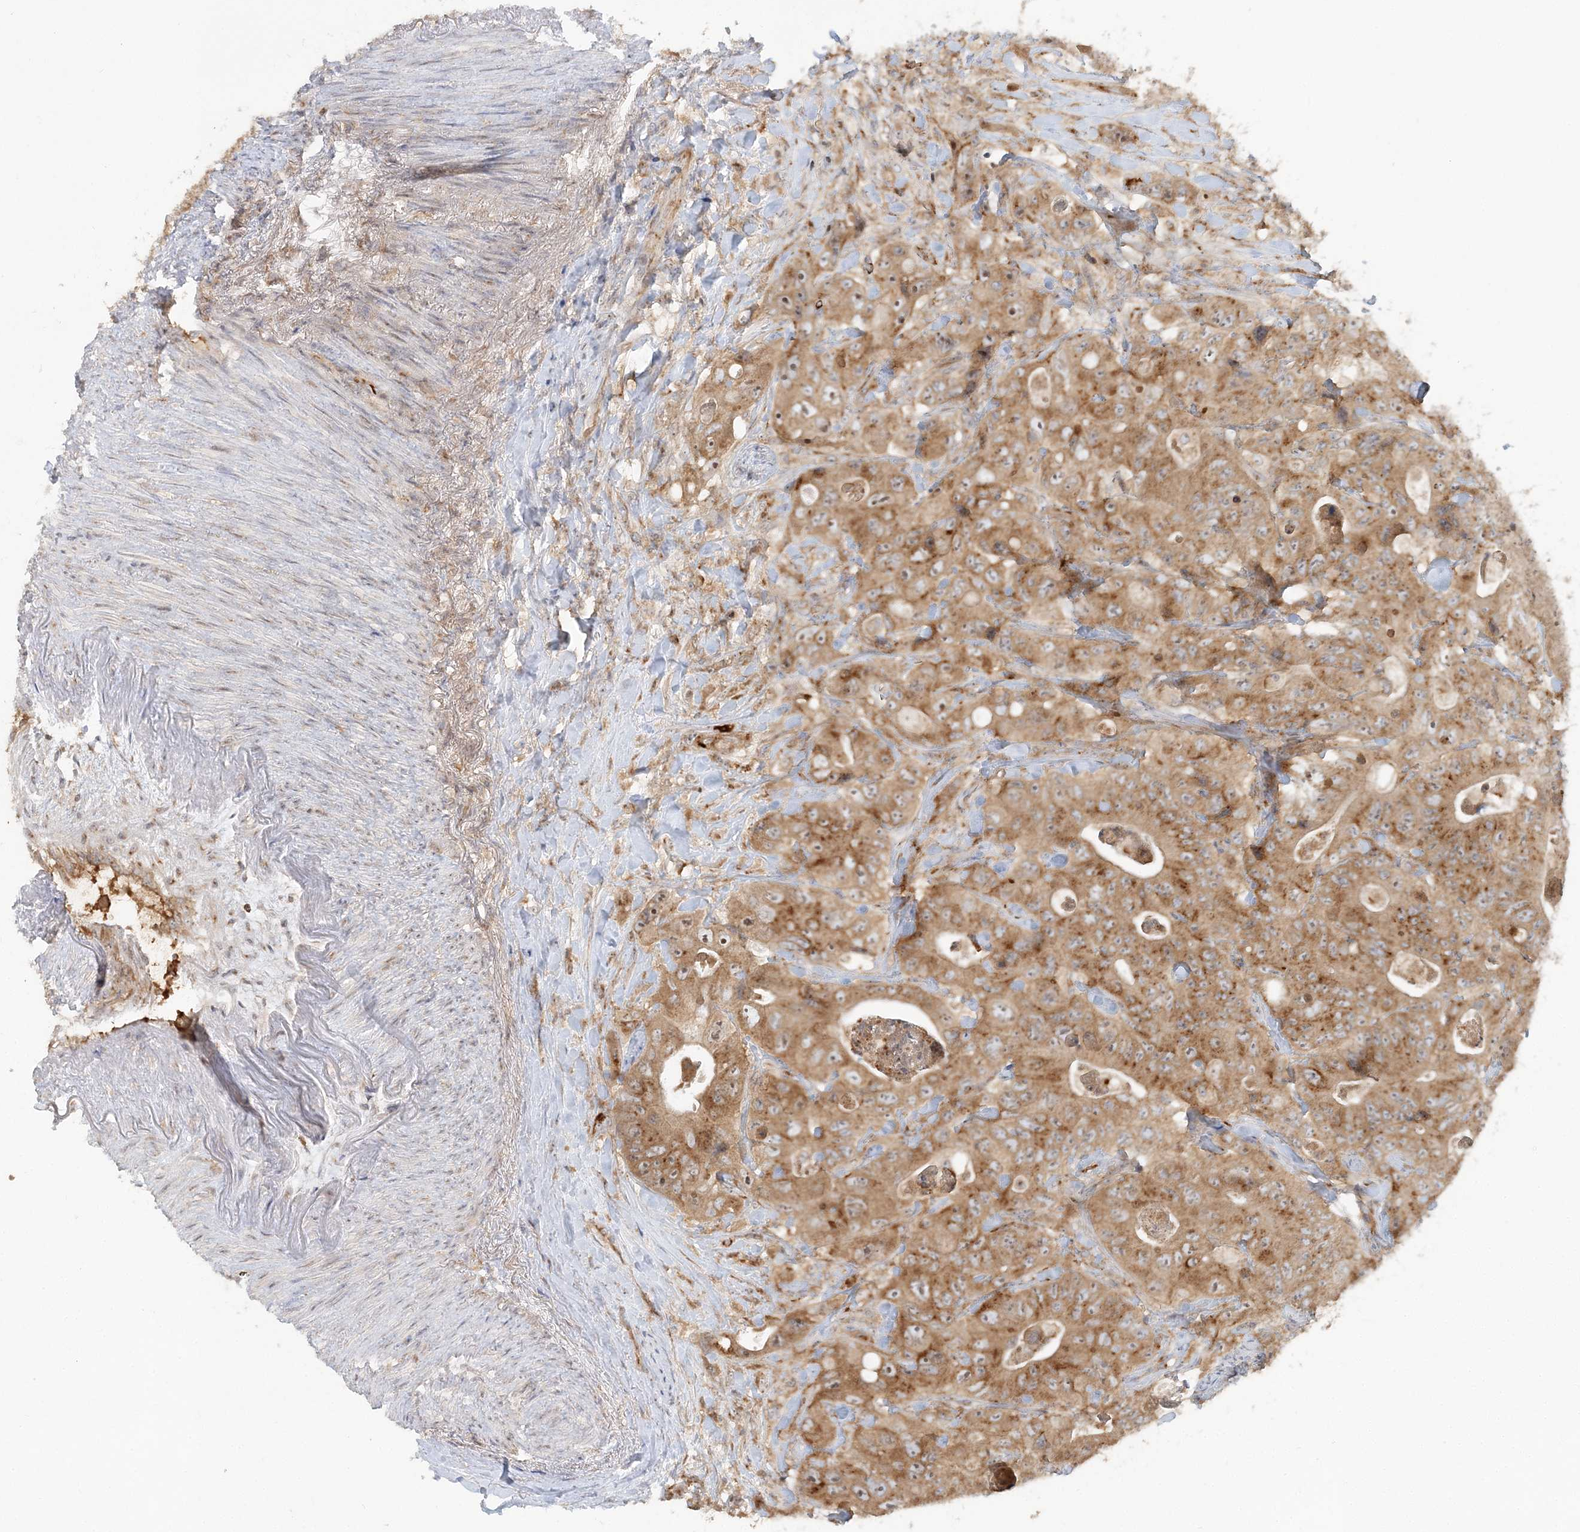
{"staining": {"intensity": "moderate", "quantity": ">75%", "location": "cytoplasmic/membranous,nuclear"}, "tissue": "colorectal cancer", "cell_type": "Tumor cells", "image_type": "cancer", "snomed": [{"axis": "morphology", "description": "Adenocarcinoma, NOS"}, {"axis": "topography", "description": "Colon"}], "caption": "IHC image of neoplastic tissue: adenocarcinoma (colorectal) stained using IHC displays medium levels of moderate protein expression localized specifically in the cytoplasmic/membranous and nuclear of tumor cells, appearing as a cytoplasmic/membranous and nuclear brown color.", "gene": "AP1AR", "patient": {"sex": "female", "age": 46}}